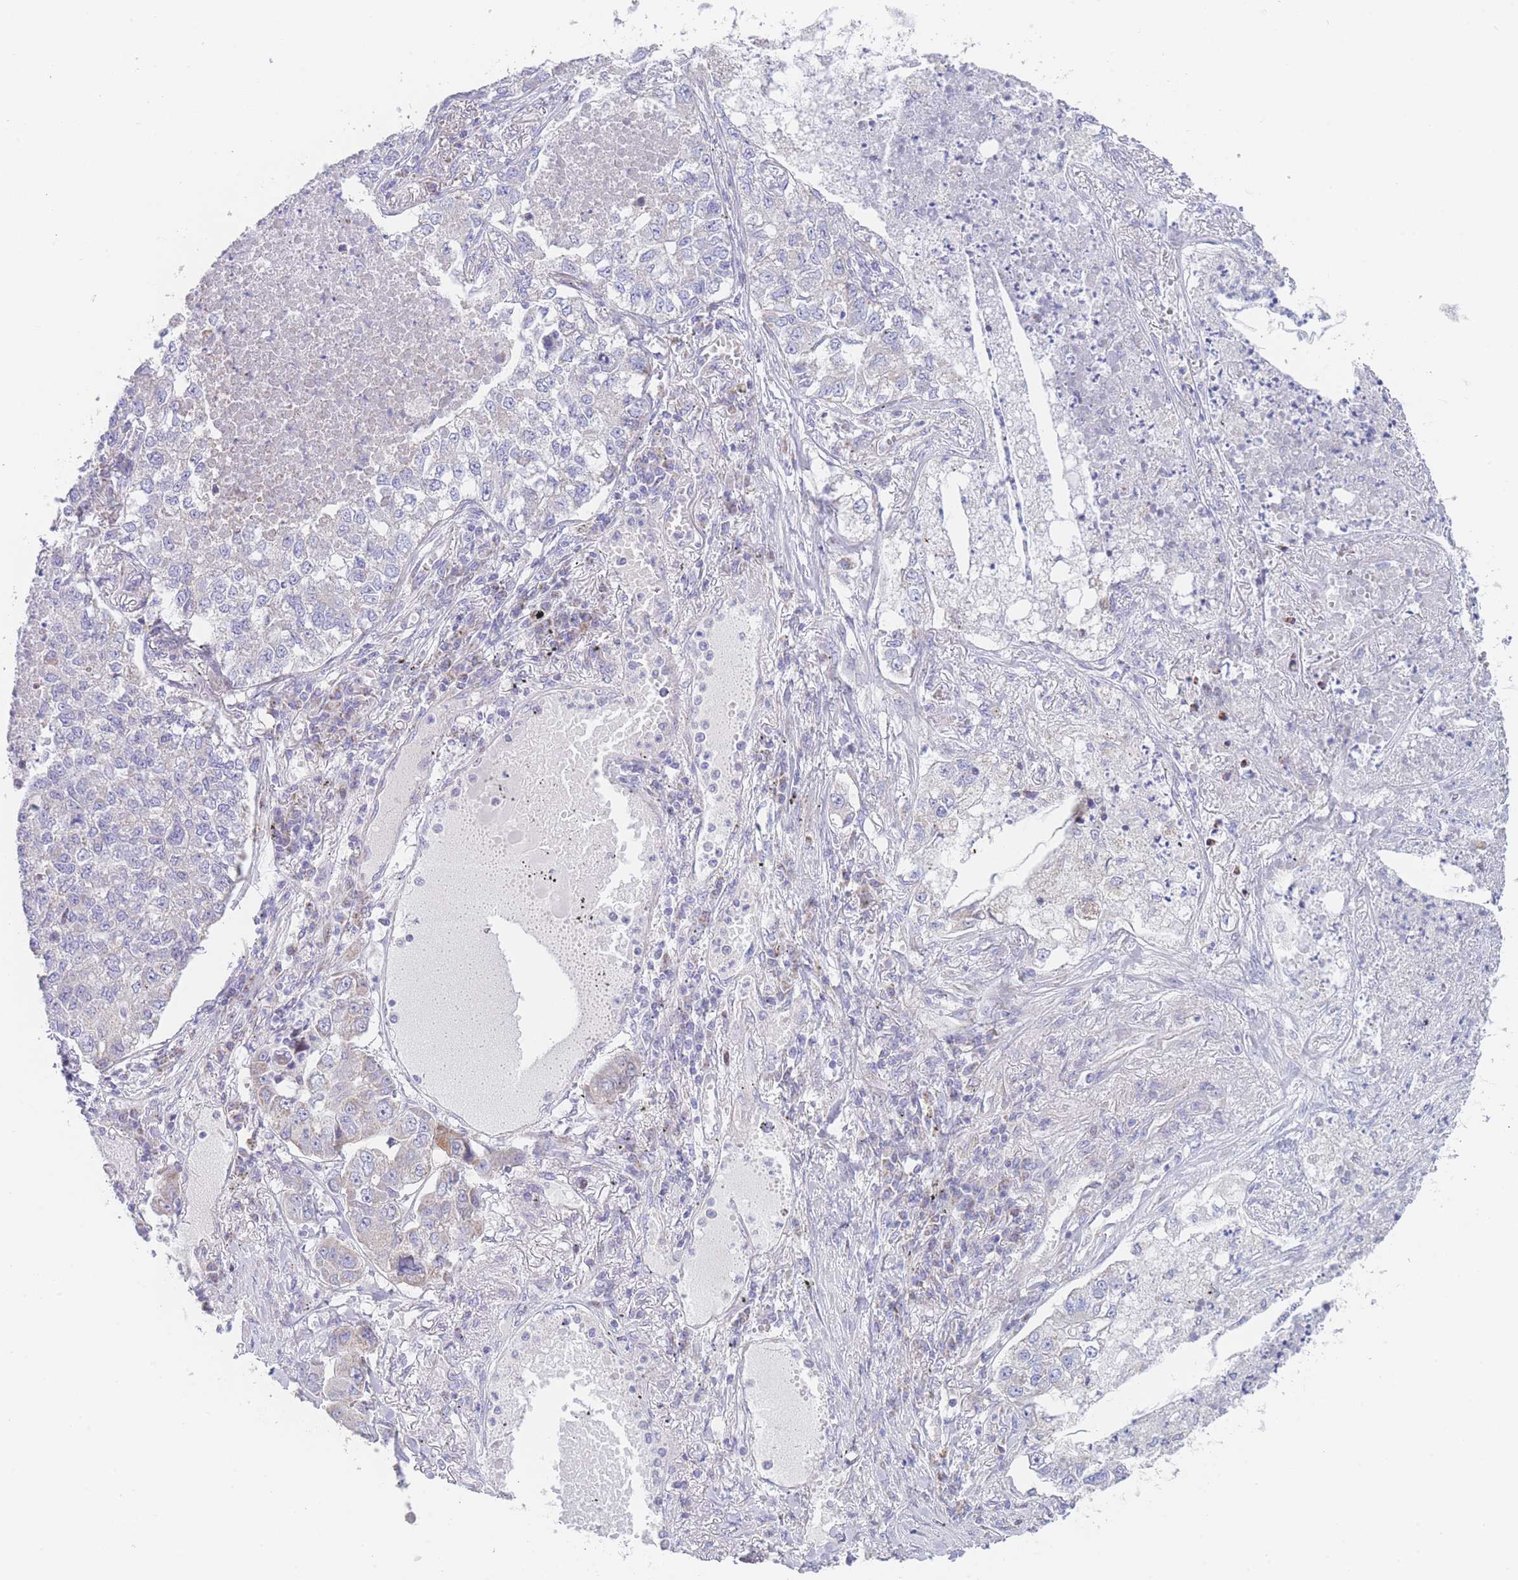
{"staining": {"intensity": "negative", "quantity": "none", "location": "none"}, "tissue": "lung cancer", "cell_type": "Tumor cells", "image_type": "cancer", "snomed": [{"axis": "morphology", "description": "Adenocarcinoma, NOS"}, {"axis": "topography", "description": "Lung"}], "caption": "Immunohistochemical staining of lung adenocarcinoma exhibits no significant expression in tumor cells.", "gene": "GPAM", "patient": {"sex": "male", "age": 49}}